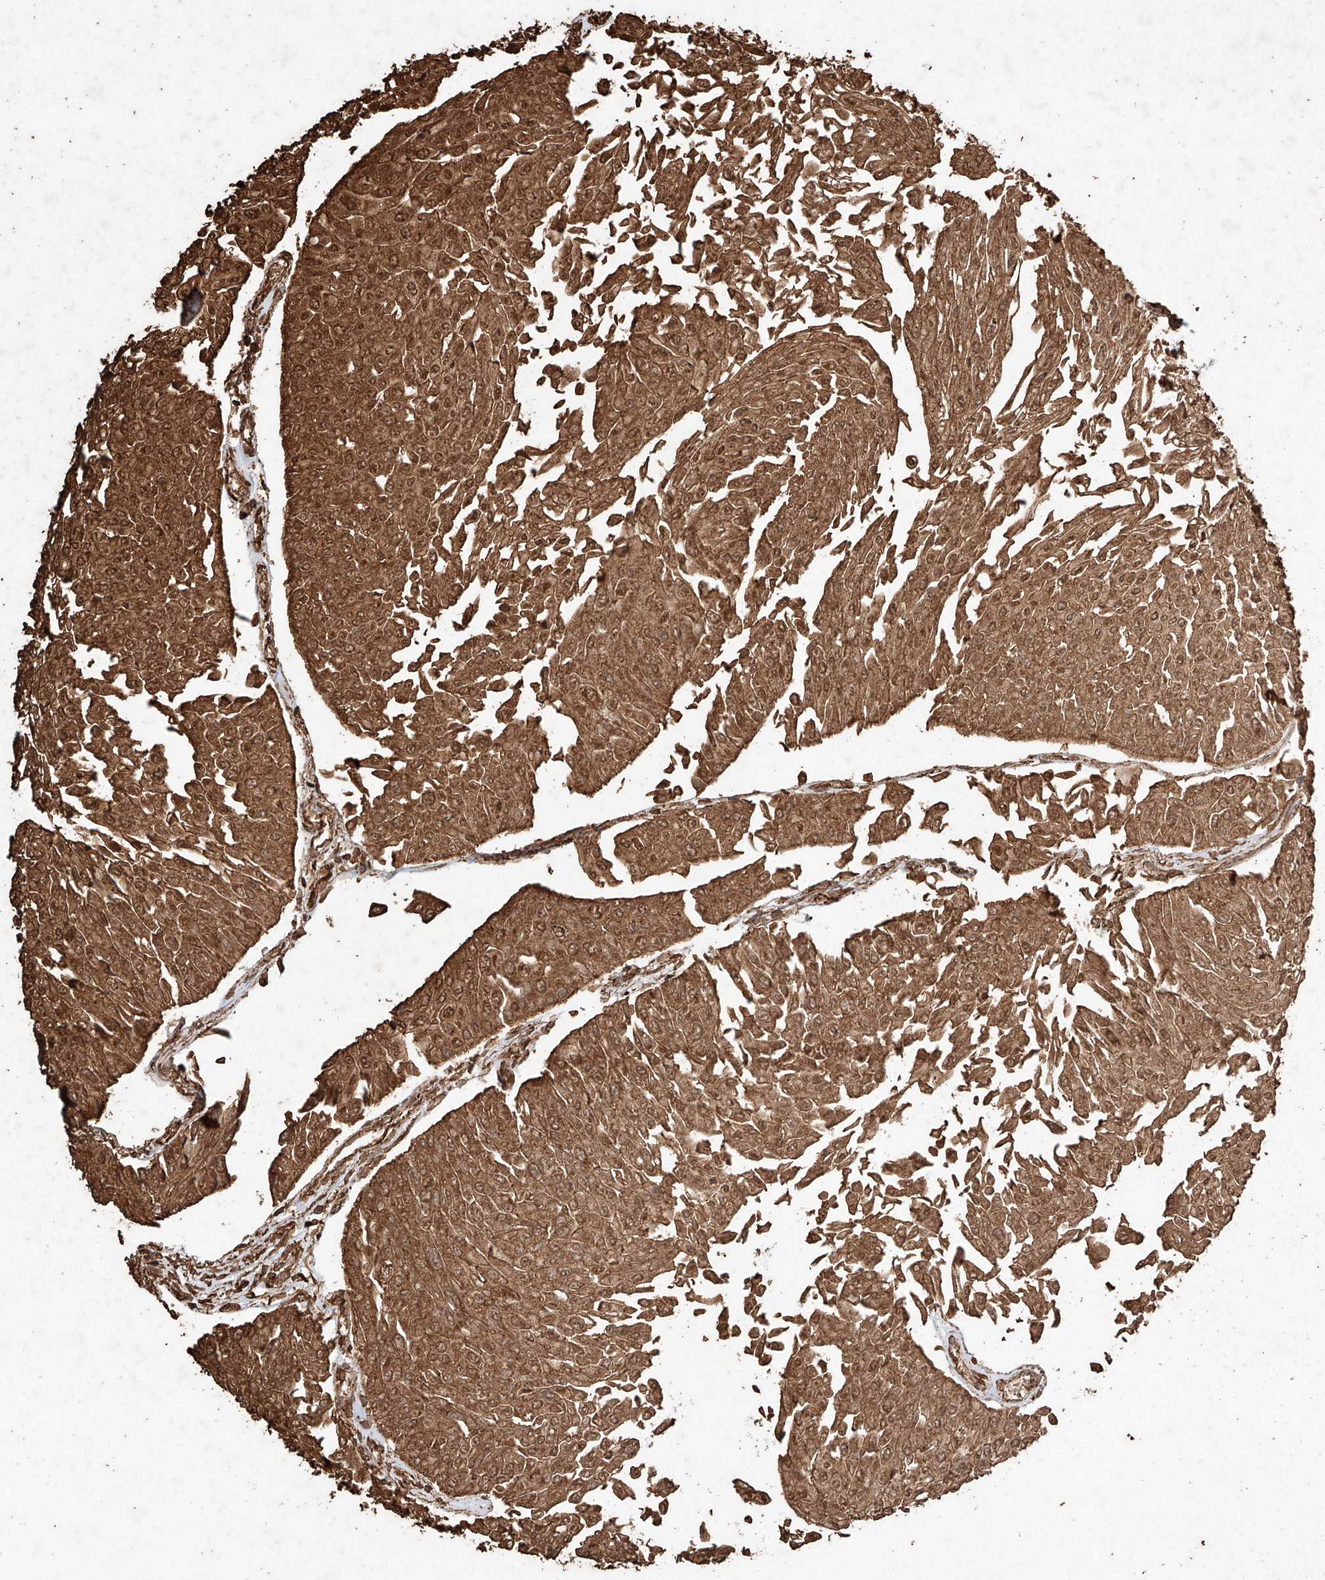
{"staining": {"intensity": "strong", "quantity": ">75%", "location": "cytoplasmic/membranous"}, "tissue": "urothelial cancer", "cell_type": "Tumor cells", "image_type": "cancer", "snomed": [{"axis": "morphology", "description": "Urothelial carcinoma, Low grade"}, {"axis": "topography", "description": "Urinary bladder"}], "caption": "Urothelial carcinoma (low-grade) stained with DAB immunohistochemistry (IHC) demonstrates high levels of strong cytoplasmic/membranous positivity in about >75% of tumor cells.", "gene": "M6PR", "patient": {"sex": "male", "age": 67}}